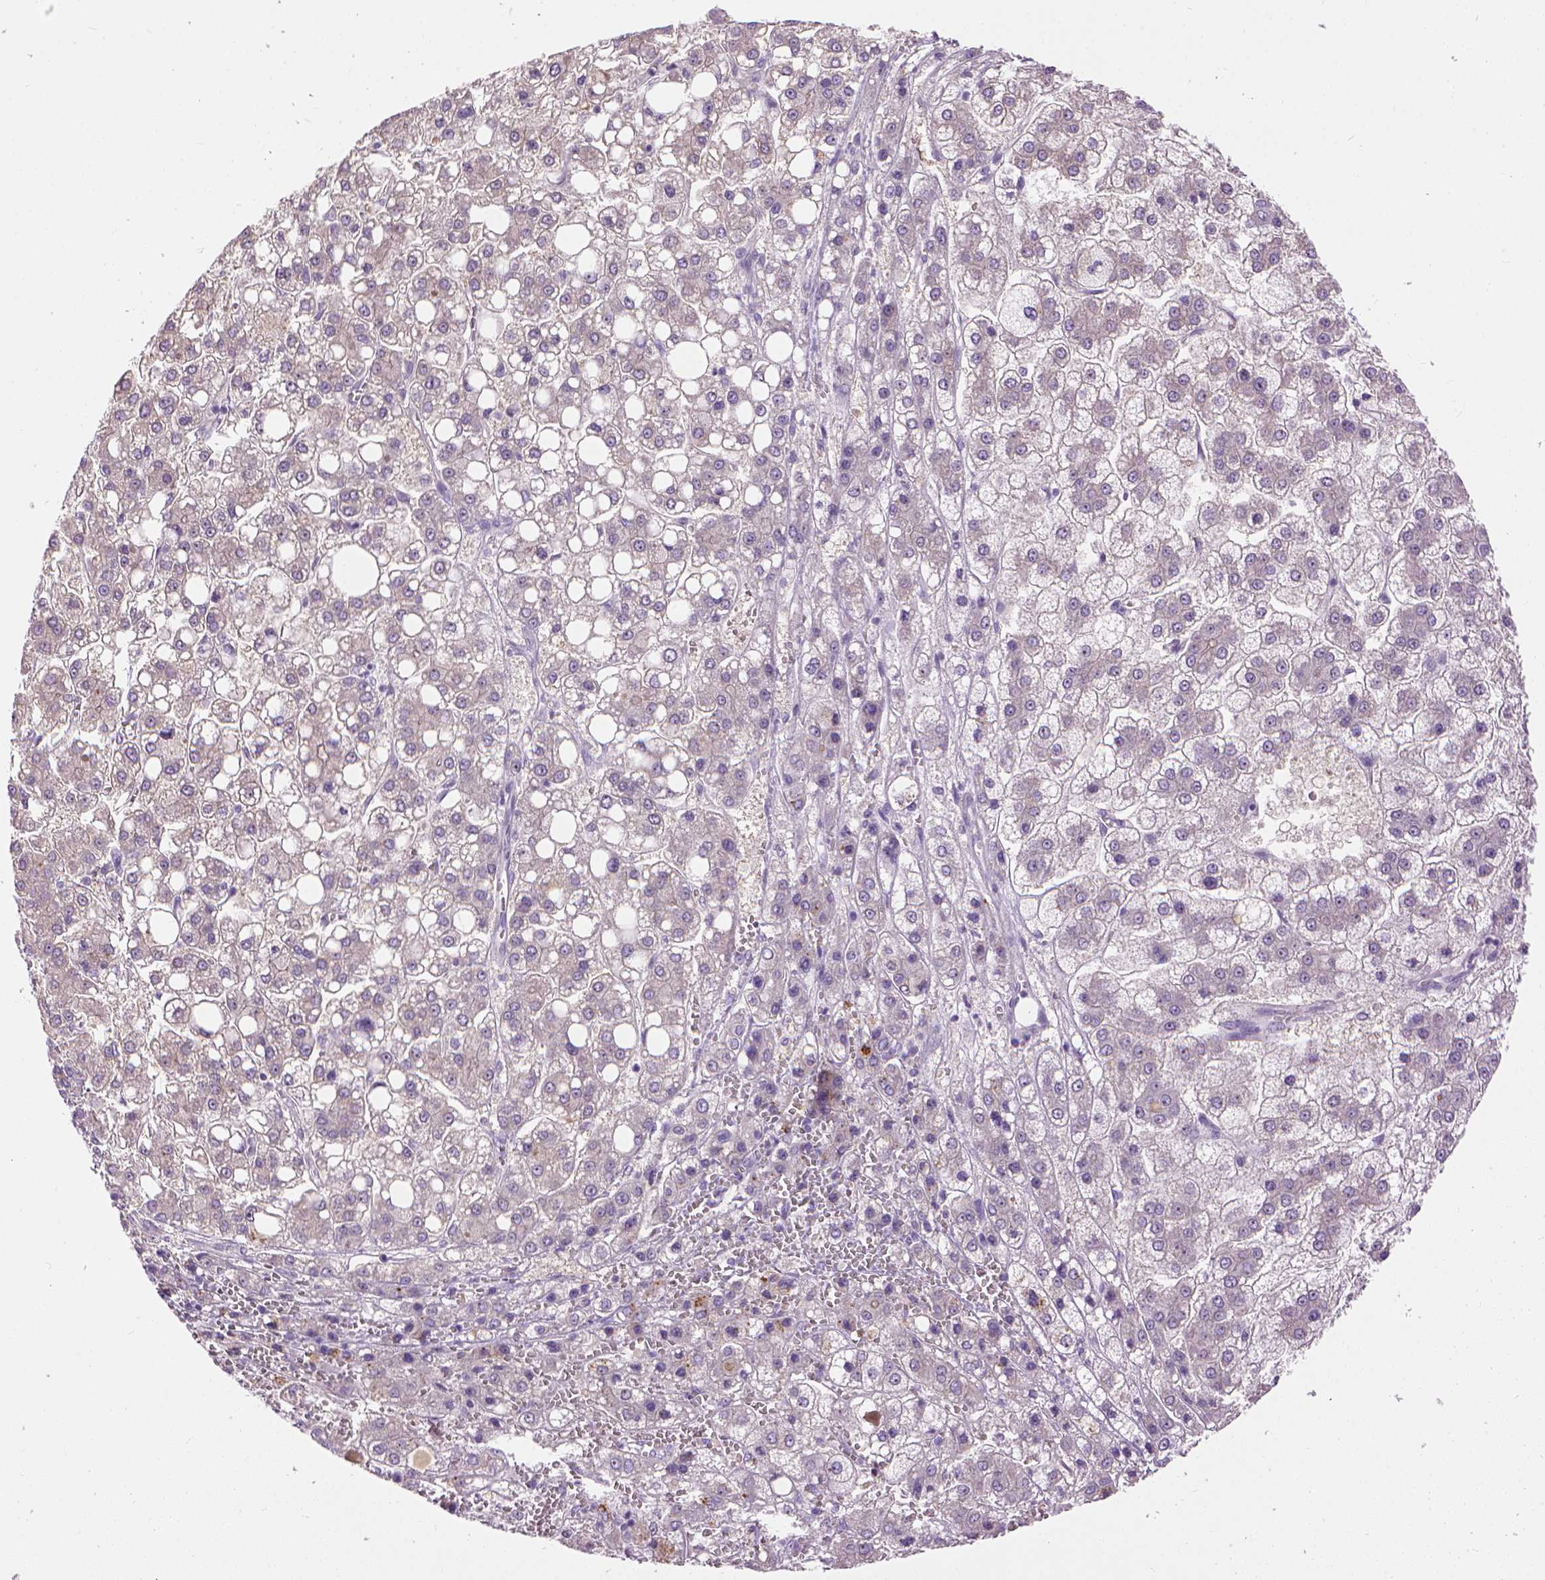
{"staining": {"intensity": "negative", "quantity": "none", "location": "none"}, "tissue": "liver cancer", "cell_type": "Tumor cells", "image_type": "cancer", "snomed": [{"axis": "morphology", "description": "Carcinoma, Hepatocellular, NOS"}, {"axis": "topography", "description": "Liver"}], "caption": "Immunohistochemical staining of human liver hepatocellular carcinoma displays no significant positivity in tumor cells. (Stains: DAB immunohistochemistry with hematoxylin counter stain, Microscopy: brightfield microscopy at high magnification).", "gene": "UTP4", "patient": {"sex": "male", "age": 73}}